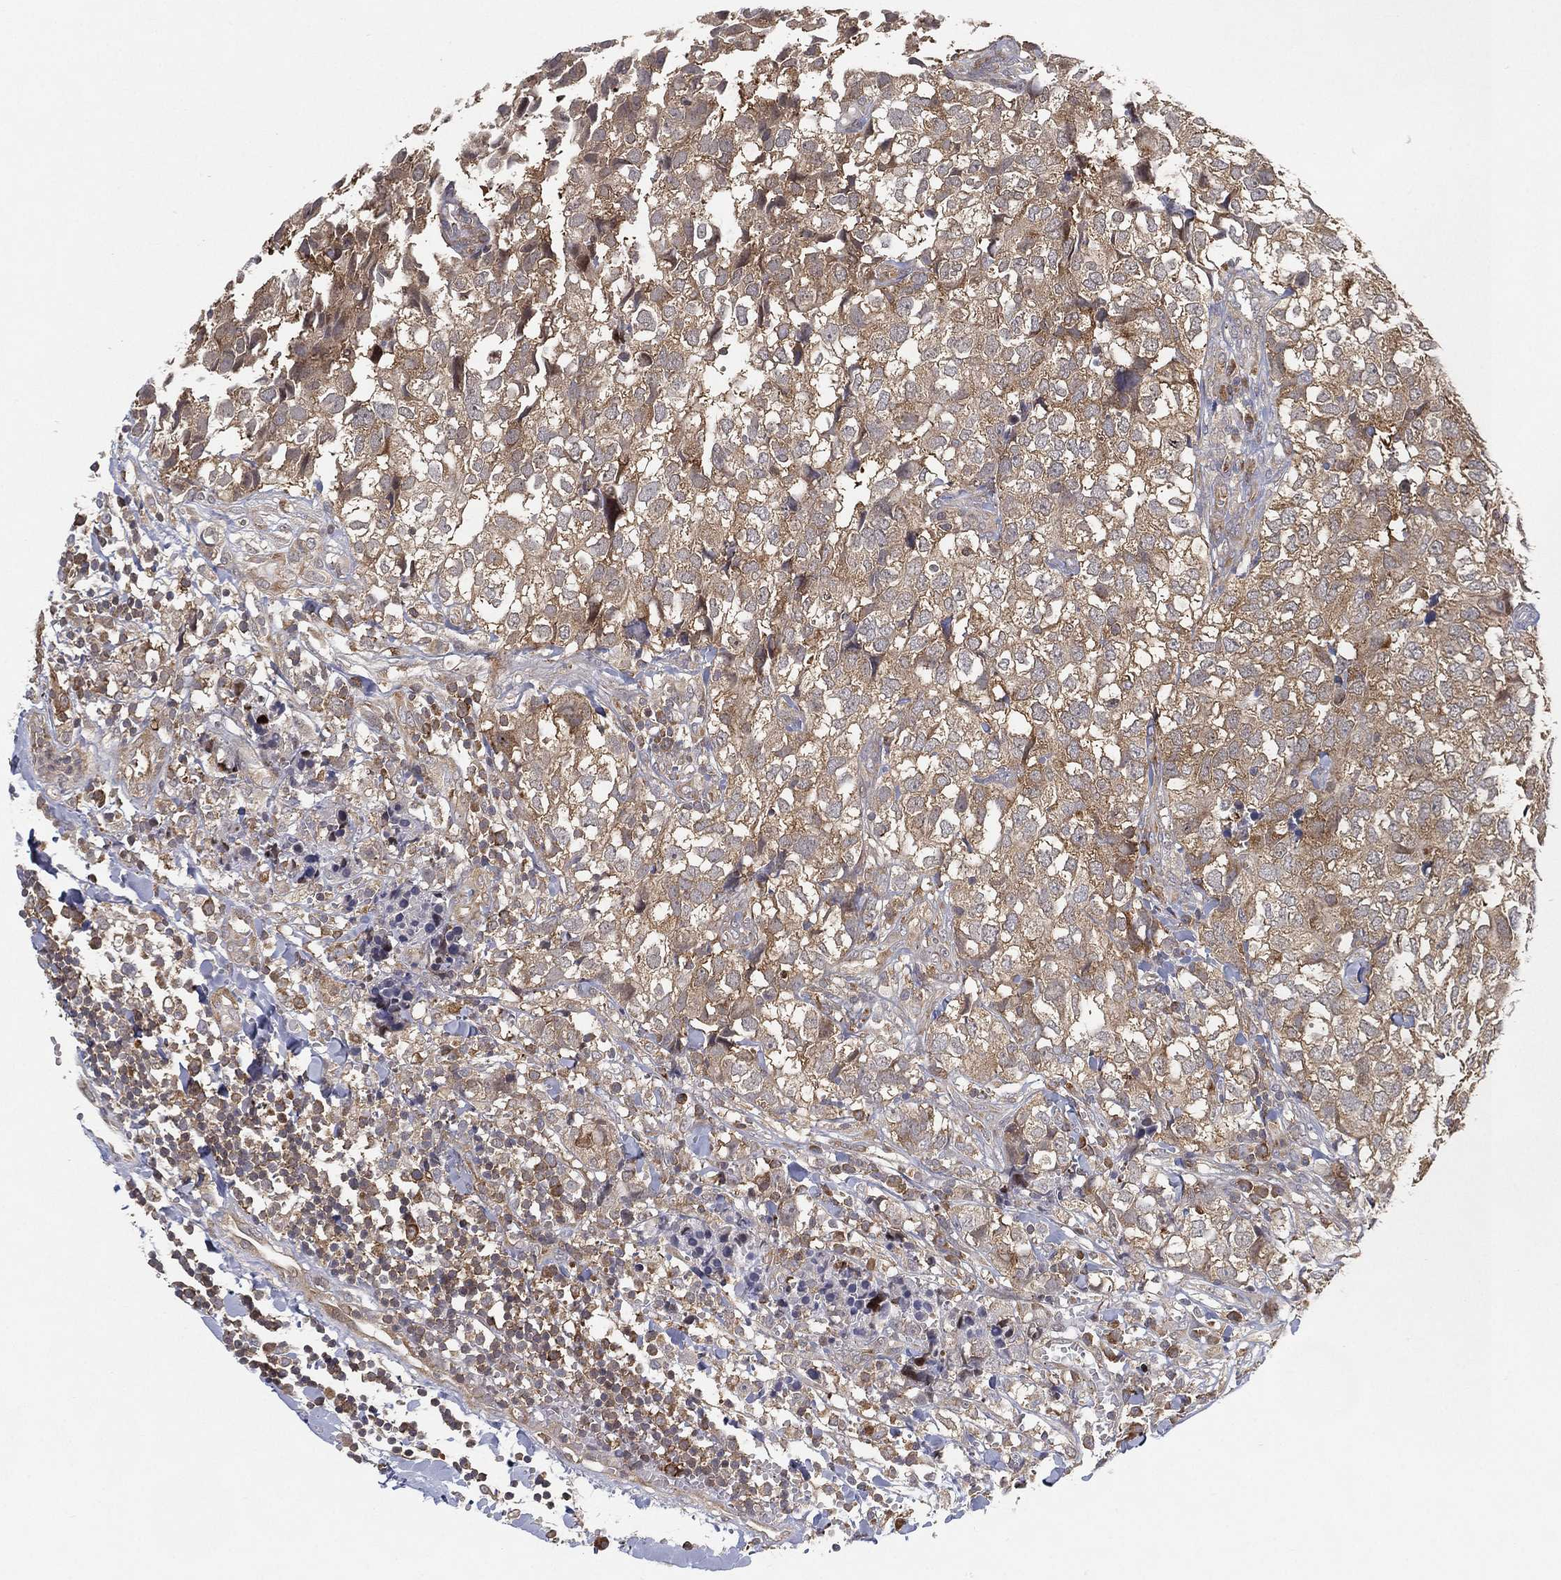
{"staining": {"intensity": "moderate", "quantity": "25%-75%", "location": "cytoplasmic/membranous"}, "tissue": "breast cancer", "cell_type": "Tumor cells", "image_type": "cancer", "snomed": [{"axis": "morphology", "description": "Duct carcinoma"}, {"axis": "topography", "description": "Breast"}], "caption": "Intraductal carcinoma (breast) stained with a protein marker reveals moderate staining in tumor cells.", "gene": "TMTC4", "patient": {"sex": "female", "age": 30}}